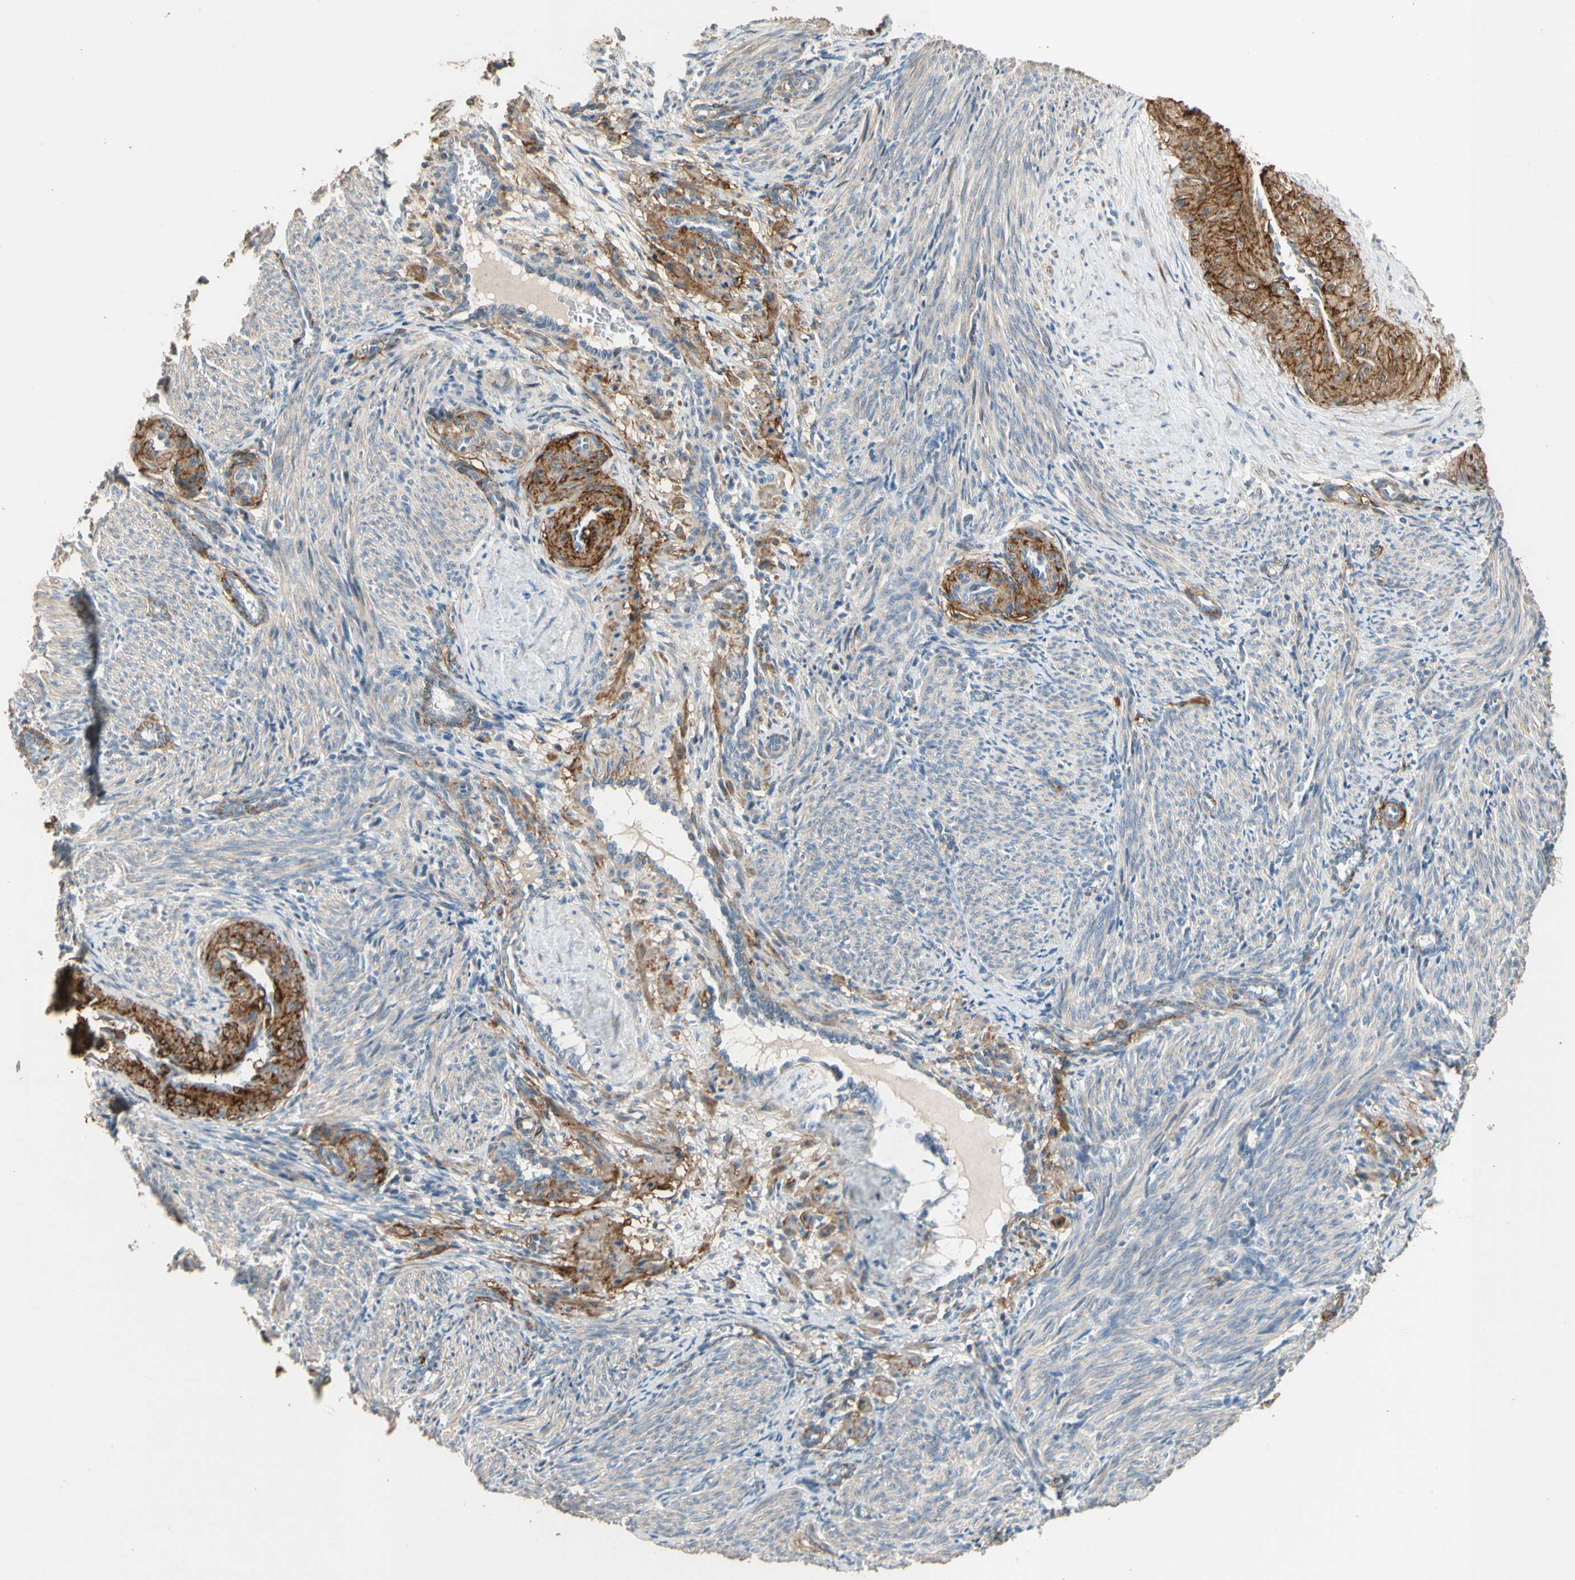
{"staining": {"intensity": "weak", "quantity": ">75%", "location": "cytoplasmic/membranous"}, "tissue": "smooth muscle", "cell_type": "Smooth muscle cells", "image_type": "normal", "snomed": [{"axis": "morphology", "description": "Normal tissue, NOS"}, {"axis": "topography", "description": "Endometrium"}], "caption": "Immunohistochemical staining of normal smooth muscle reveals weak cytoplasmic/membranous protein staining in about >75% of smooth muscle cells. Using DAB (brown) and hematoxylin (blue) stains, captured at high magnification using brightfield microscopy.", "gene": "SUSD2", "patient": {"sex": "female", "age": 33}}